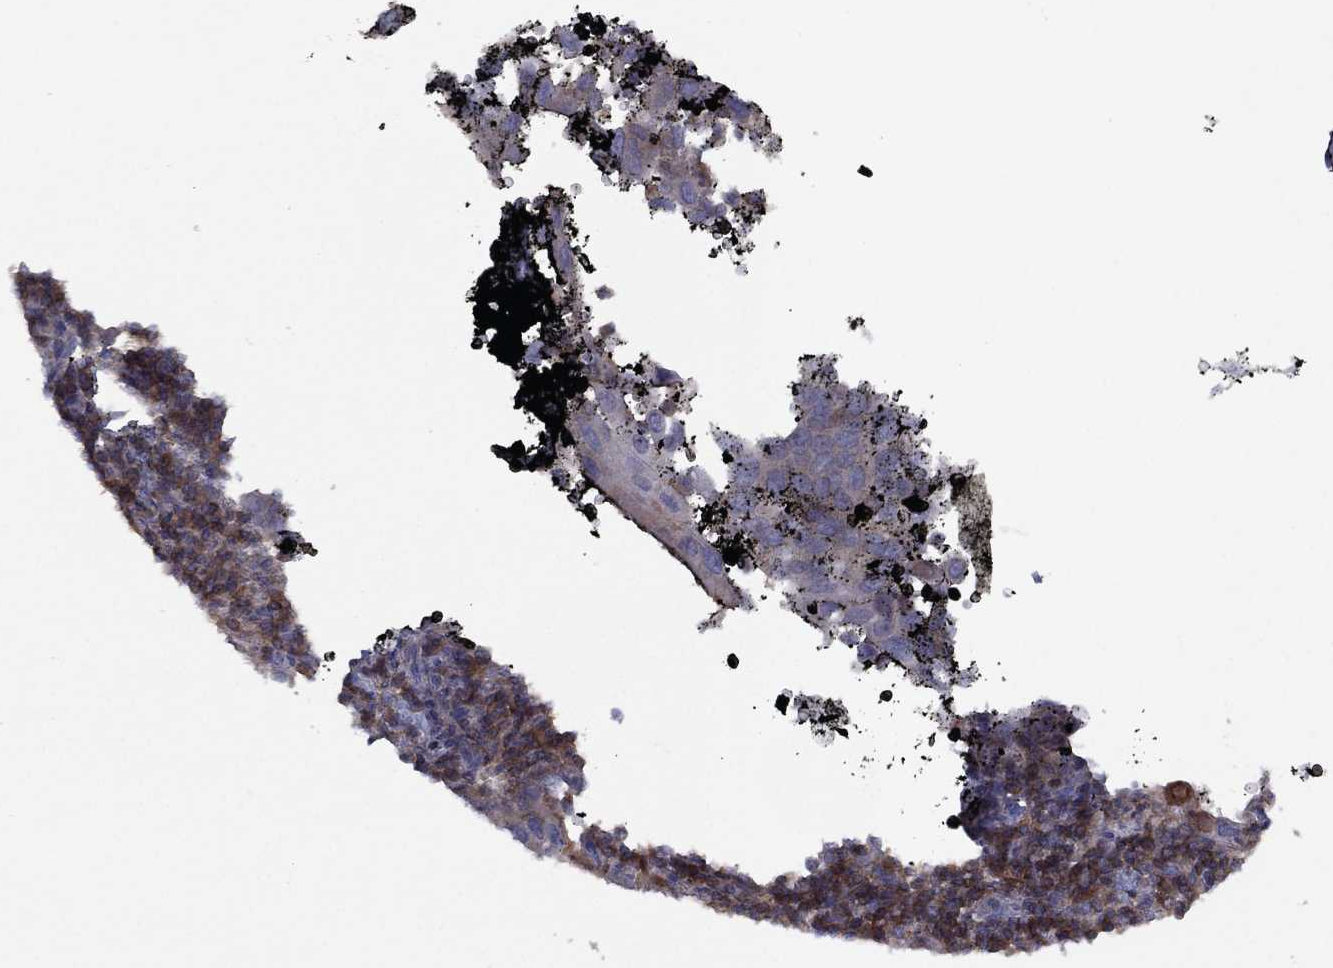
{"staining": {"intensity": "negative", "quantity": "none", "location": "none"}, "tissue": "cervical cancer", "cell_type": "Tumor cells", "image_type": "cancer", "snomed": [{"axis": "morphology", "description": "Squamous cell carcinoma, NOS"}, {"axis": "topography", "description": "Cervix"}], "caption": "An image of squamous cell carcinoma (cervical) stained for a protein displays no brown staining in tumor cells. (Immunohistochemistry (ihc), brightfield microscopy, high magnification).", "gene": "DOCK8", "patient": {"sex": "female", "age": 54}}